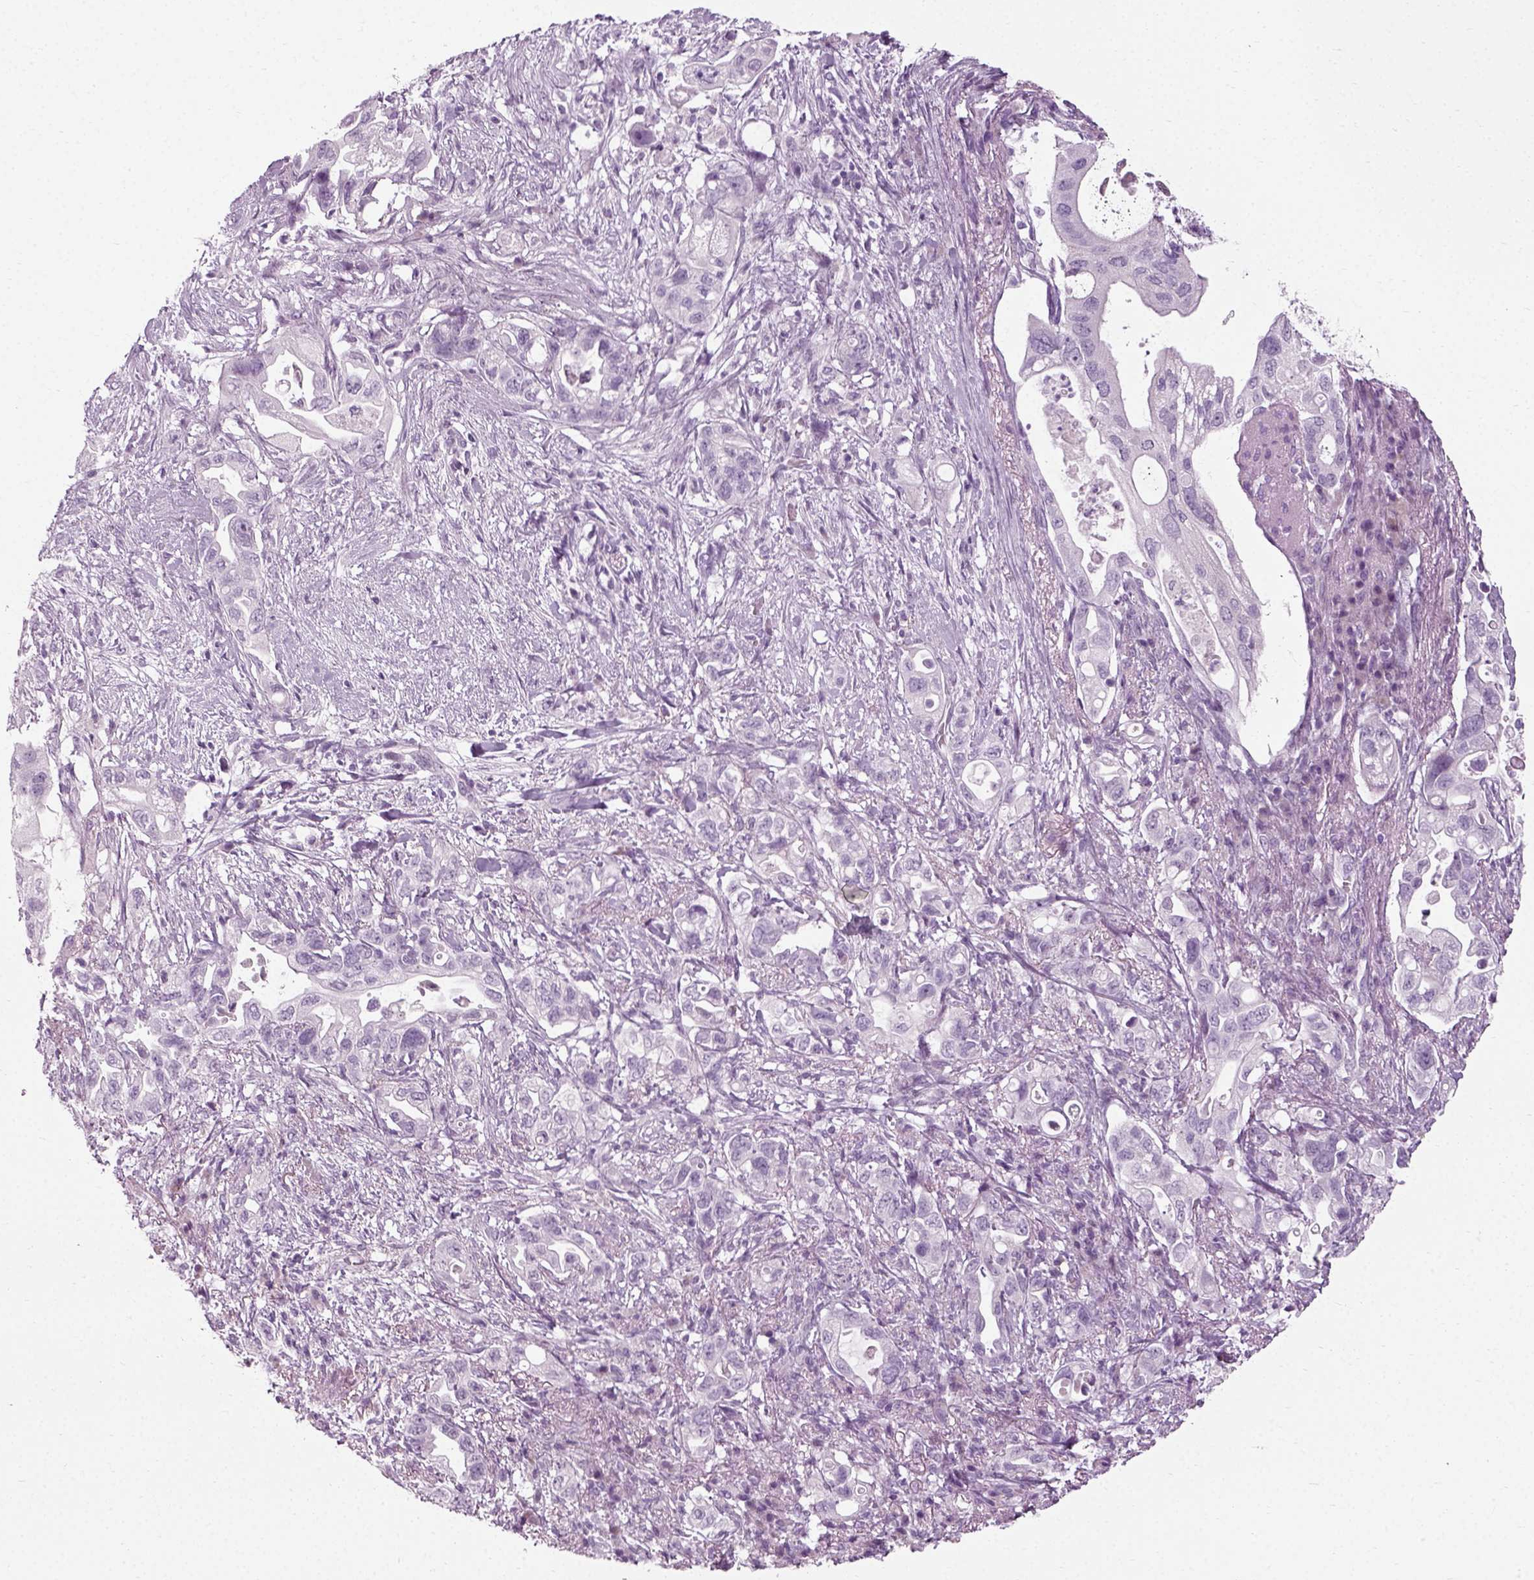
{"staining": {"intensity": "negative", "quantity": "none", "location": "none"}, "tissue": "pancreatic cancer", "cell_type": "Tumor cells", "image_type": "cancer", "snomed": [{"axis": "morphology", "description": "Adenocarcinoma, NOS"}, {"axis": "topography", "description": "Pancreas"}], "caption": "IHC histopathology image of human pancreatic cancer (adenocarcinoma) stained for a protein (brown), which shows no expression in tumor cells.", "gene": "SCG5", "patient": {"sex": "female", "age": 72}}